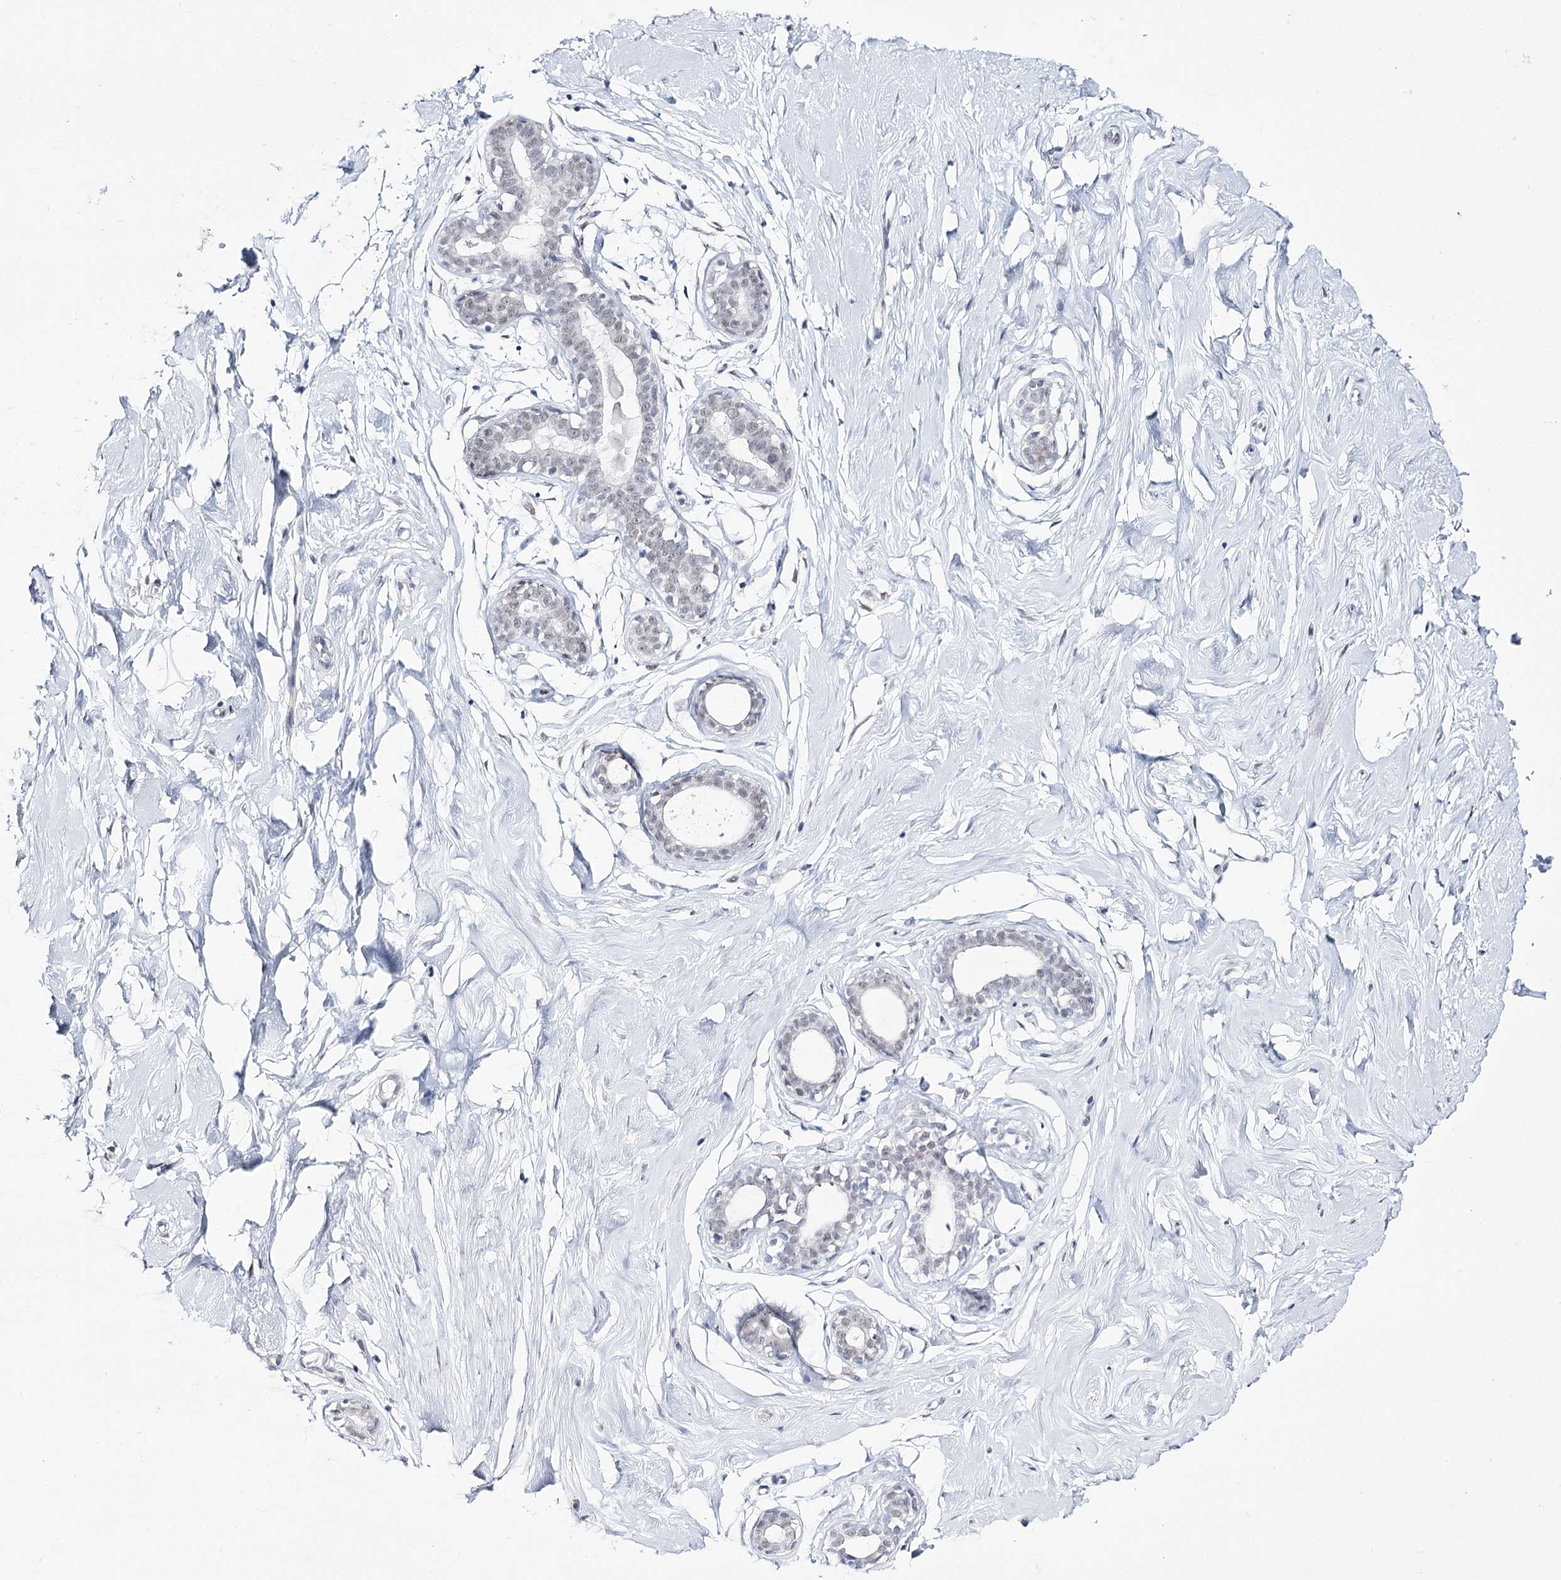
{"staining": {"intensity": "negative", "quantity": "none", "location": "none"}, "tissue": "breast", "cell_type": "Adipocytes", "image_type": "normal", "snomed": [{"axis": "morphology", "description": "Normal tissue, NOS"}, {"axis": "morphology", "description": "Adenoma, NOS"}, {"axis": "topography", "description": "Breast"}], "caption": "Adipocytes are negative for protein expression in normal human breast. (DAB (3,3'-diaminobenzidine) immunohistochemistry, high magnification).", "gene": "RBM15B", "patient": {"sex": "female", "age": 23}}